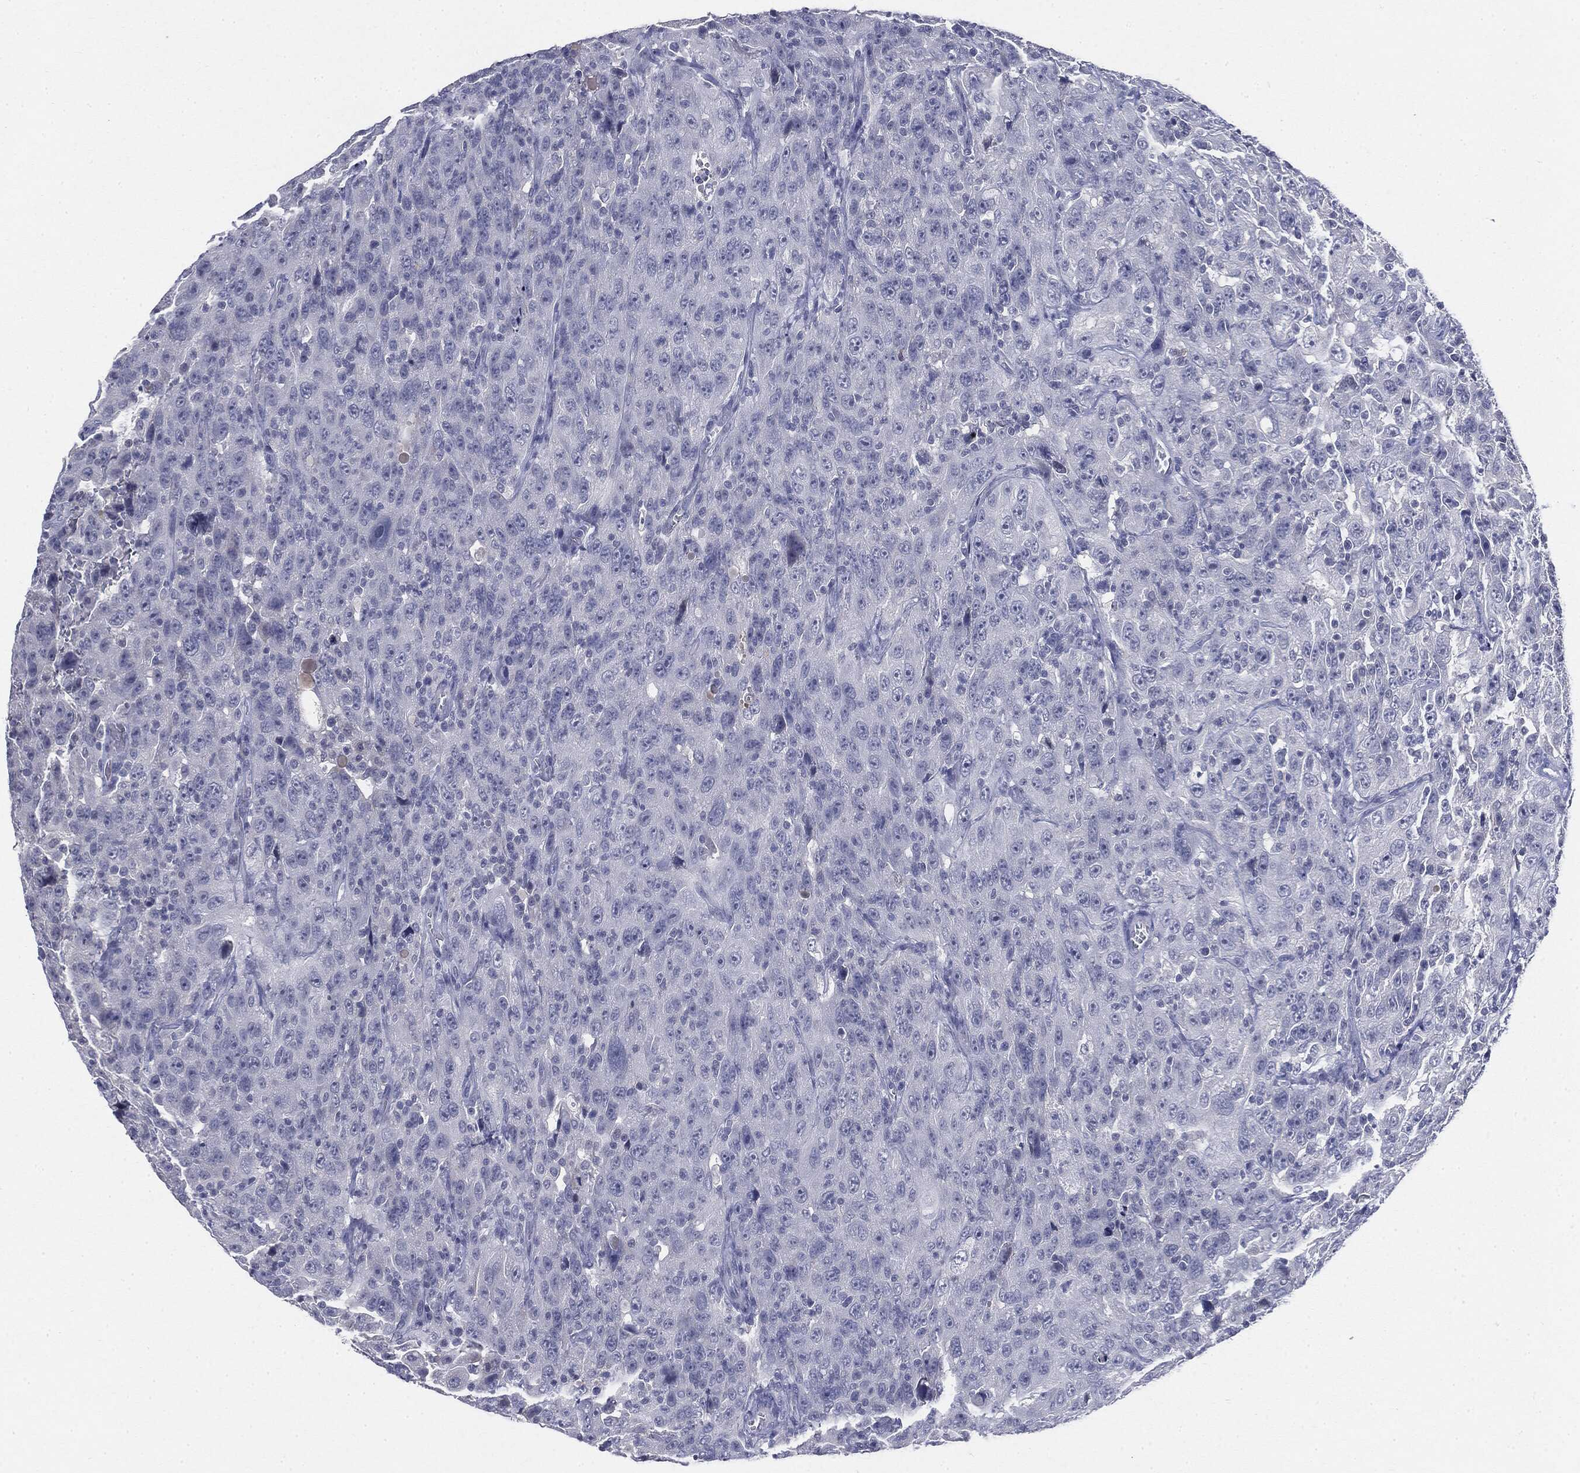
{"staining": {"intensity": "negative", "quantity": "none", "location": "none"}, "tissue": "urothelial cancer", "cell_type": "Tumor cells", "image_type": "cancer", "snomed": [{"axis": "morphology", "description": "Urothelial carcinoma, NOS"}, {"axis": "morphology", "description": "Urothelial carcinoma, High grade"}, {"axis": "topography", "description": "Urinary bladder"}], "caption": "Immunohistochemical staining of transitional cell carcinoma reveals no significant positivity in tumor cells.", "gene": "CGB1", "patient": {"sex": "female", "age": 73}}